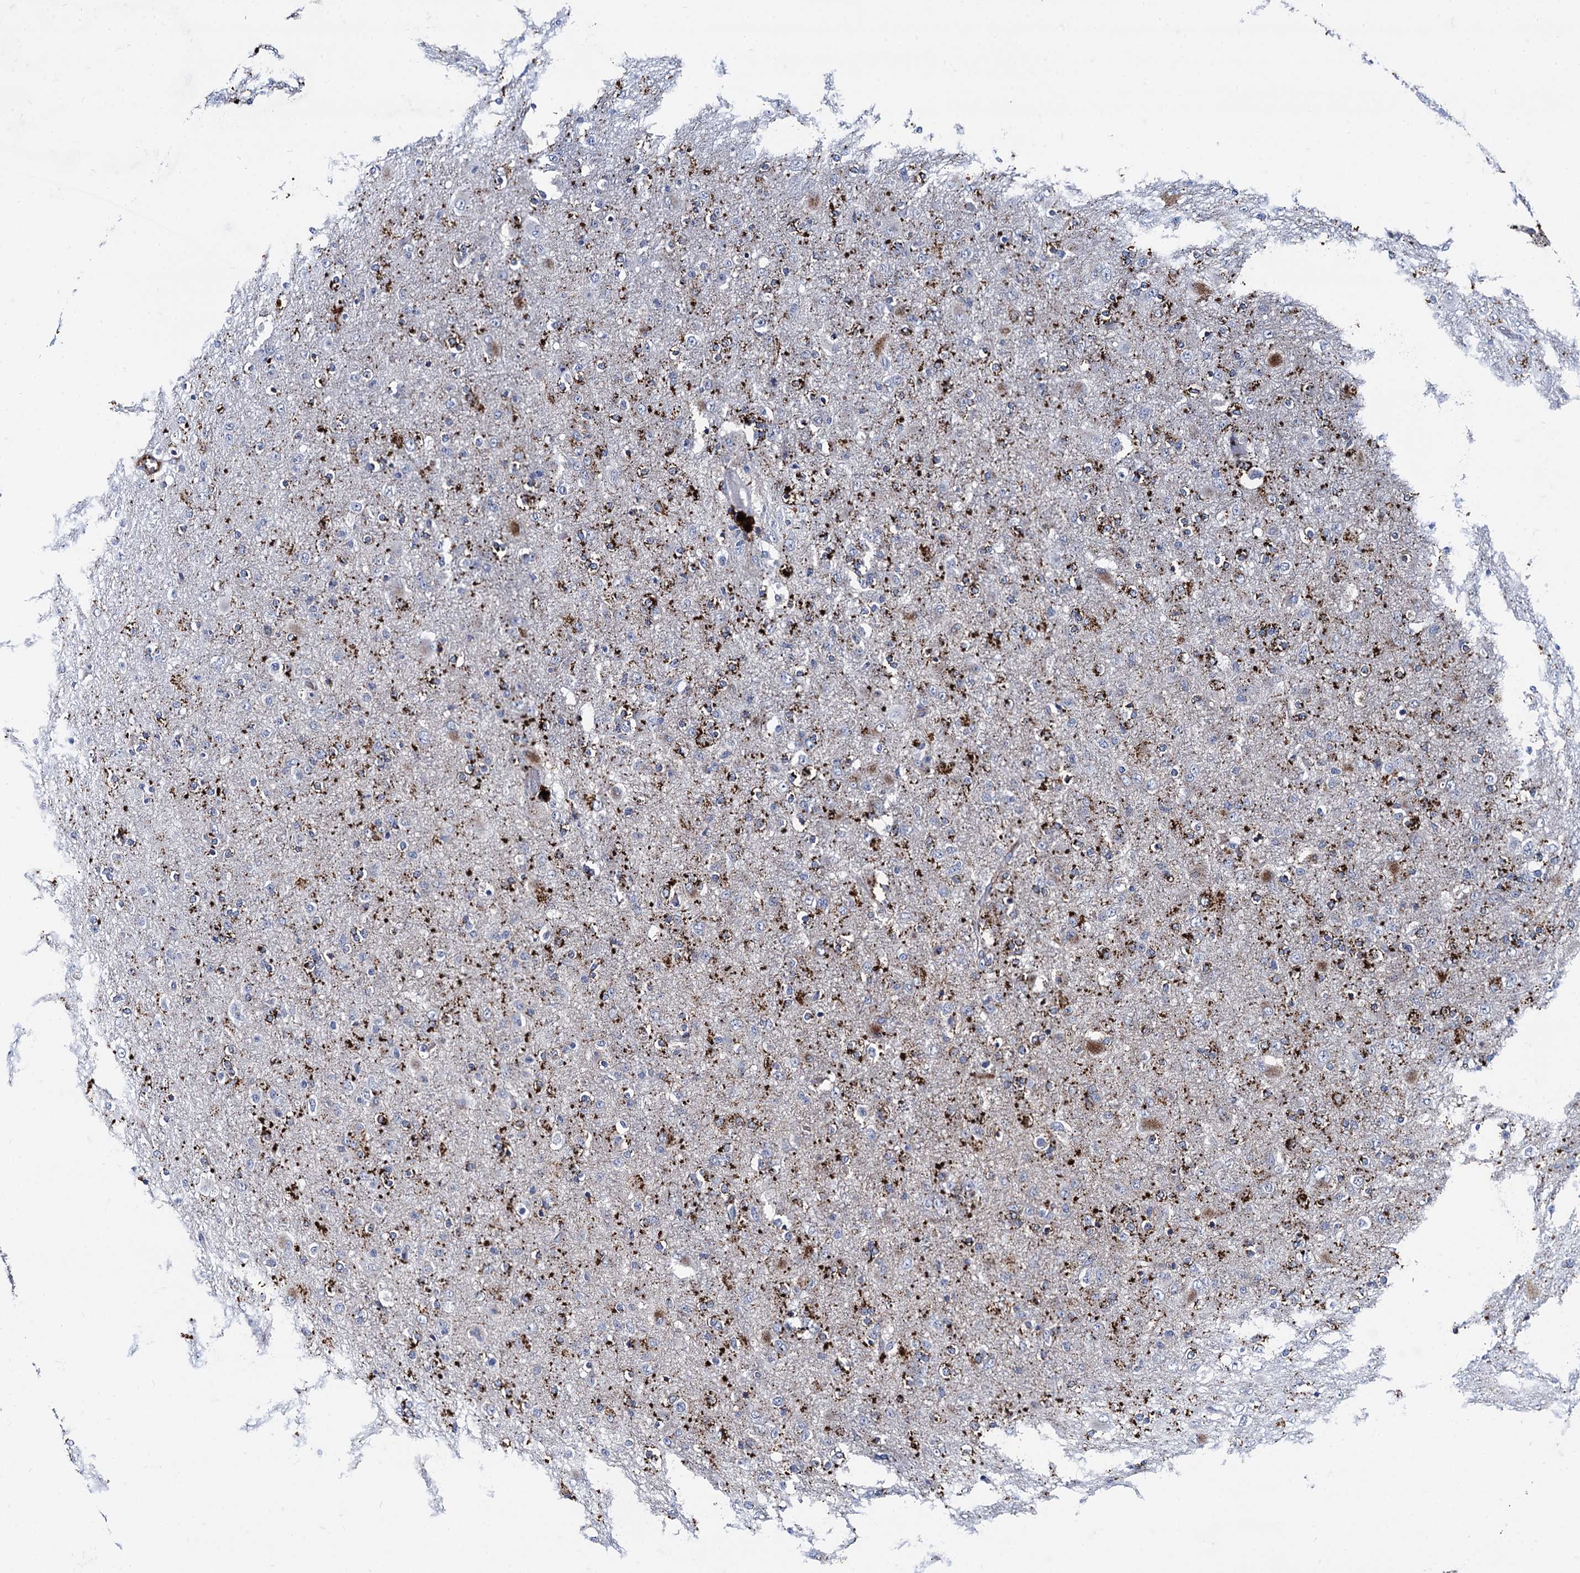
{"staining": {"intensity": "strong", "quantity": "<25%", "location": "cytoplasmic/membranous"}, "tissue": "glioma", "cell_type": "Tumor cells", "image_type": "cancer", "snomed": [{"axis": "morphology", "description": "Glioma, malignant, Low grade"}, {"axis": "topography", "description": "Brain"}], "caption": "Immunohistochemical staining of human glioma displays strong cytoplasmic/membranous protein positivity in approximately <25% of tumor cells.", "gene": "APOD", "patient": {"sex": "male", "age": 65}}